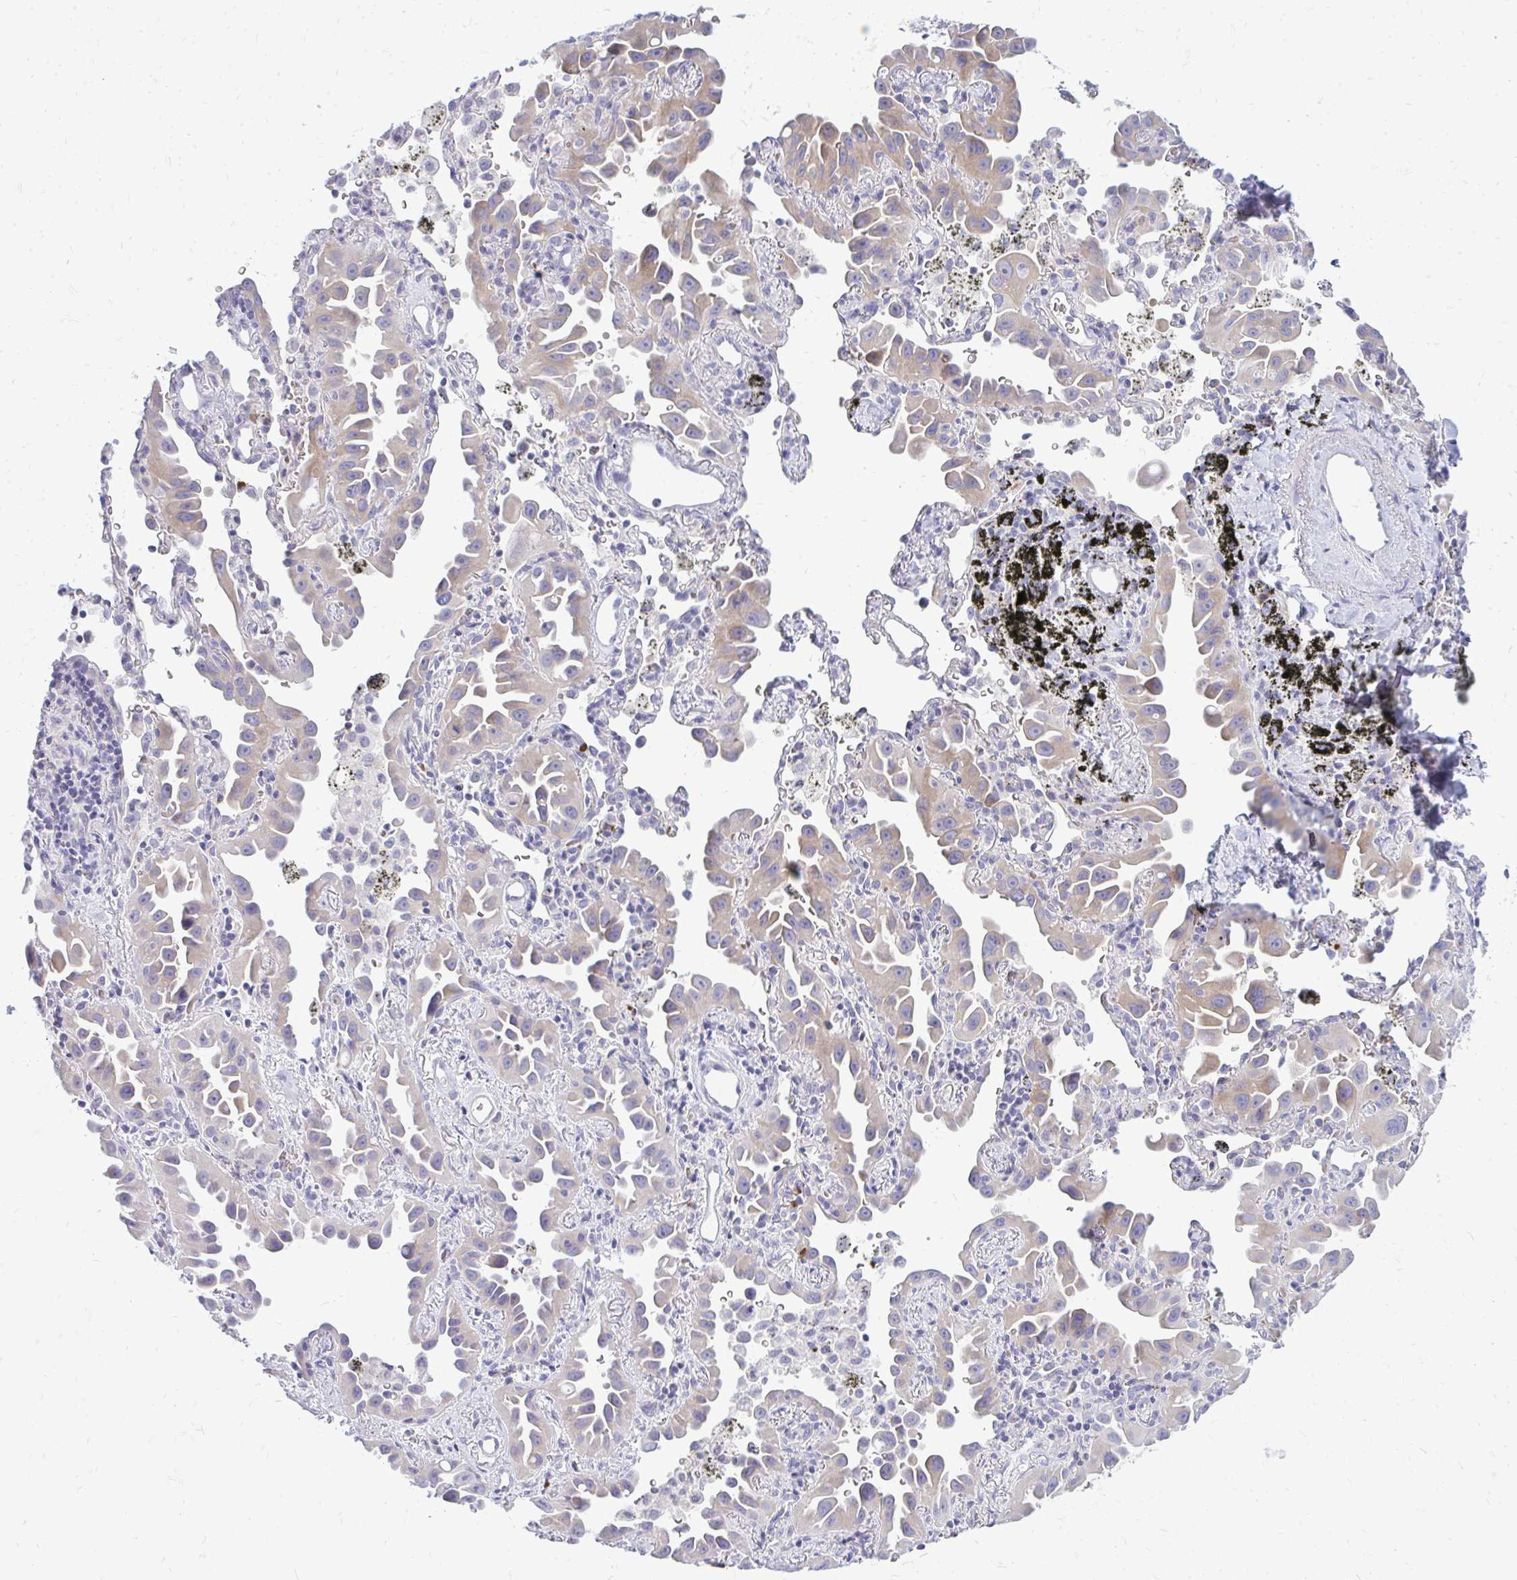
{"staining": {"intensity": "weak", "quantity": "25%-75%", "location": "cytoplasmic/membranous"}, "tissue": "lung cancer", "cell_type": "Tumor cells", "image_type": "cancer", "snomed": [{"axis": "morphology", "description": "Adenocarcinoma, NOS"}, {"axis": "topography", "description": "Lung"}], "caption": "Lung cancer was stained to show a protein in brown. There is low levels of weak cytoplasmic/membranous staining in approximately 25%-75% of tumor cells.", "gene": "TSPEAR", "patient": {"sex": "male", "age": 68}}